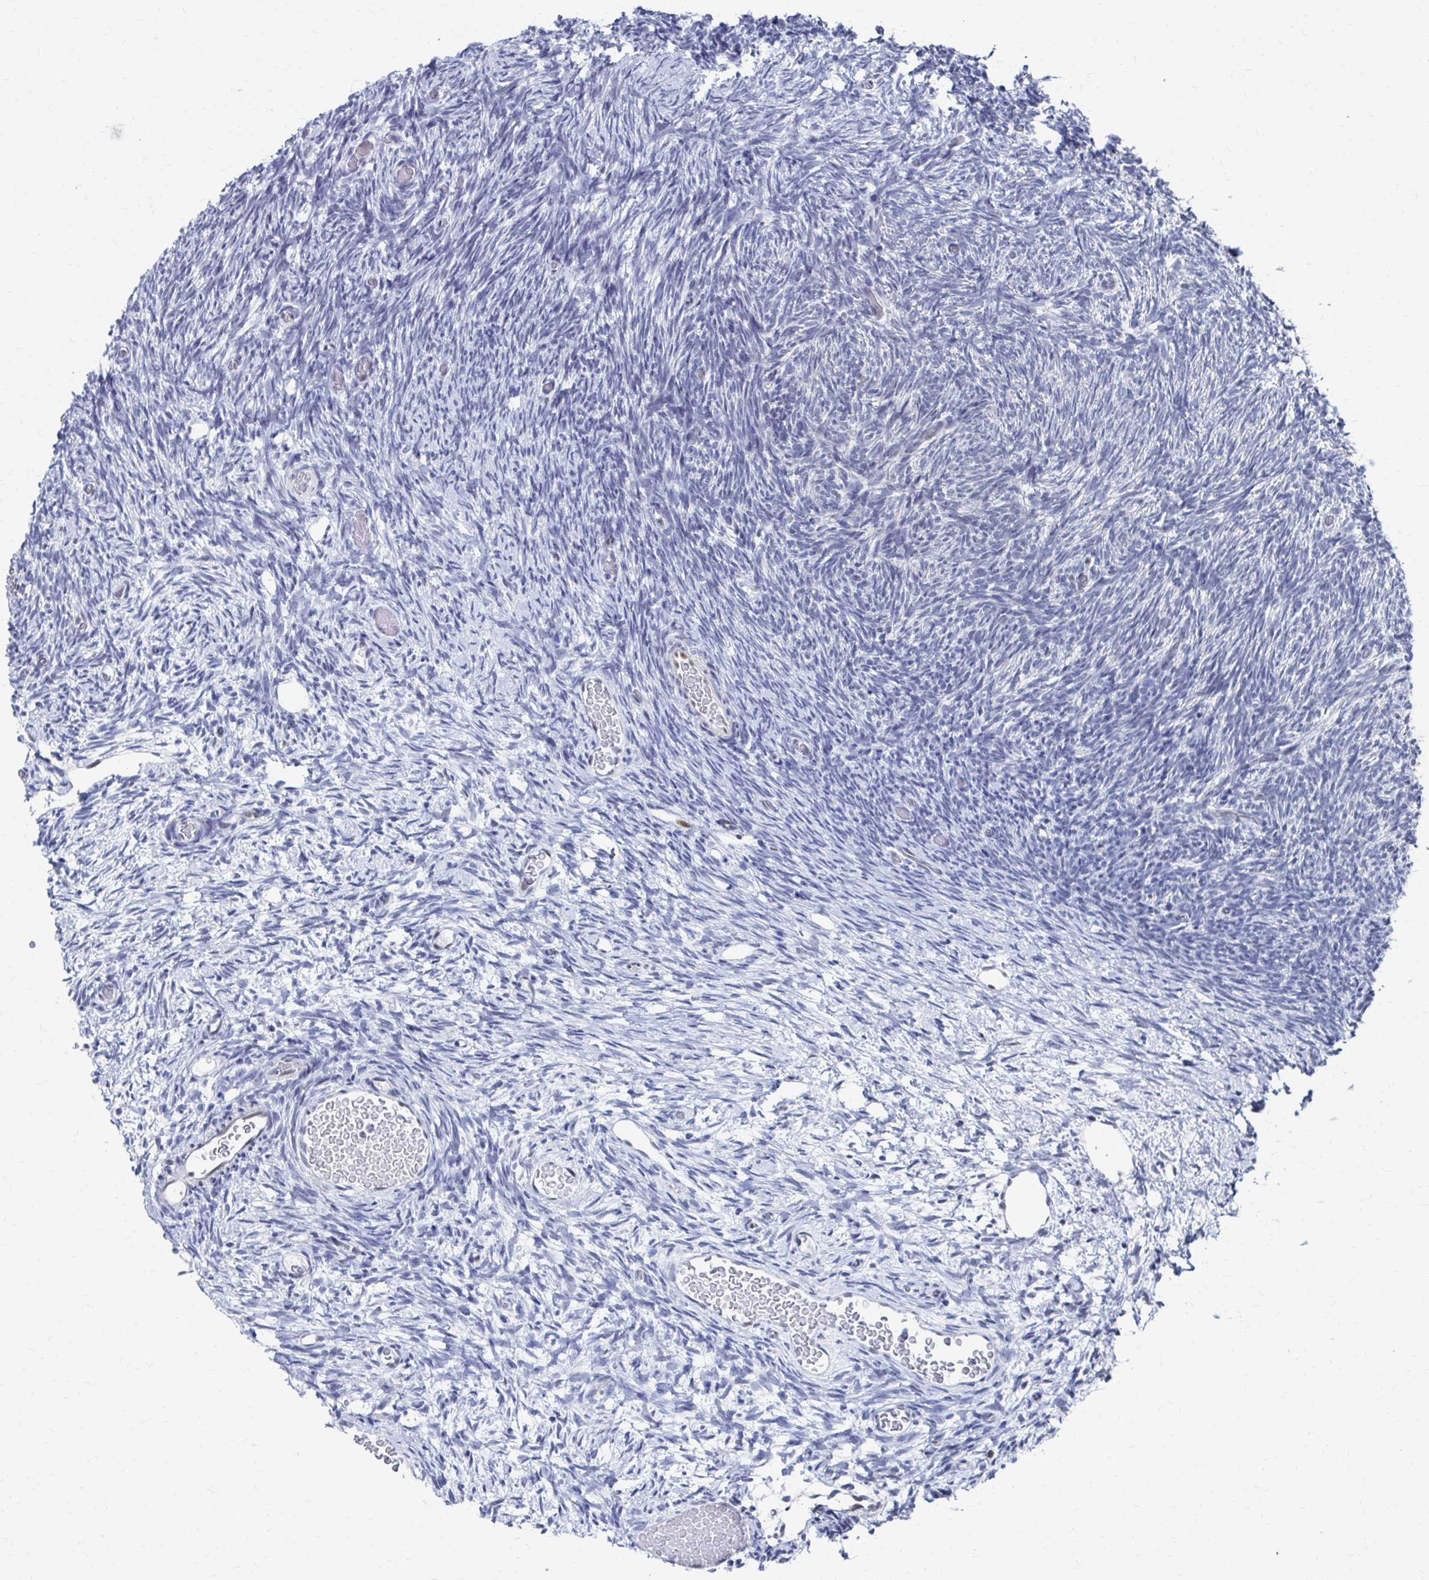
{"staining": {"intensity": "negative", "quantity": "none", "location": "none"}, "tissue": "ovary", "cell_type": "Ovarian stroma cells", "image_type": "normal", "snomed": [{"axis": "morphology", "description": "Normal tissue, NOS"}, {"axis": "topography", "description": "Ovary"}], "caption": "Immunohistochemical staining of normal human ovary shows no significant staining in ovarian stroma cells.", "gene": "CDIN1", "patient": {"sex": "female", "age": 39}}